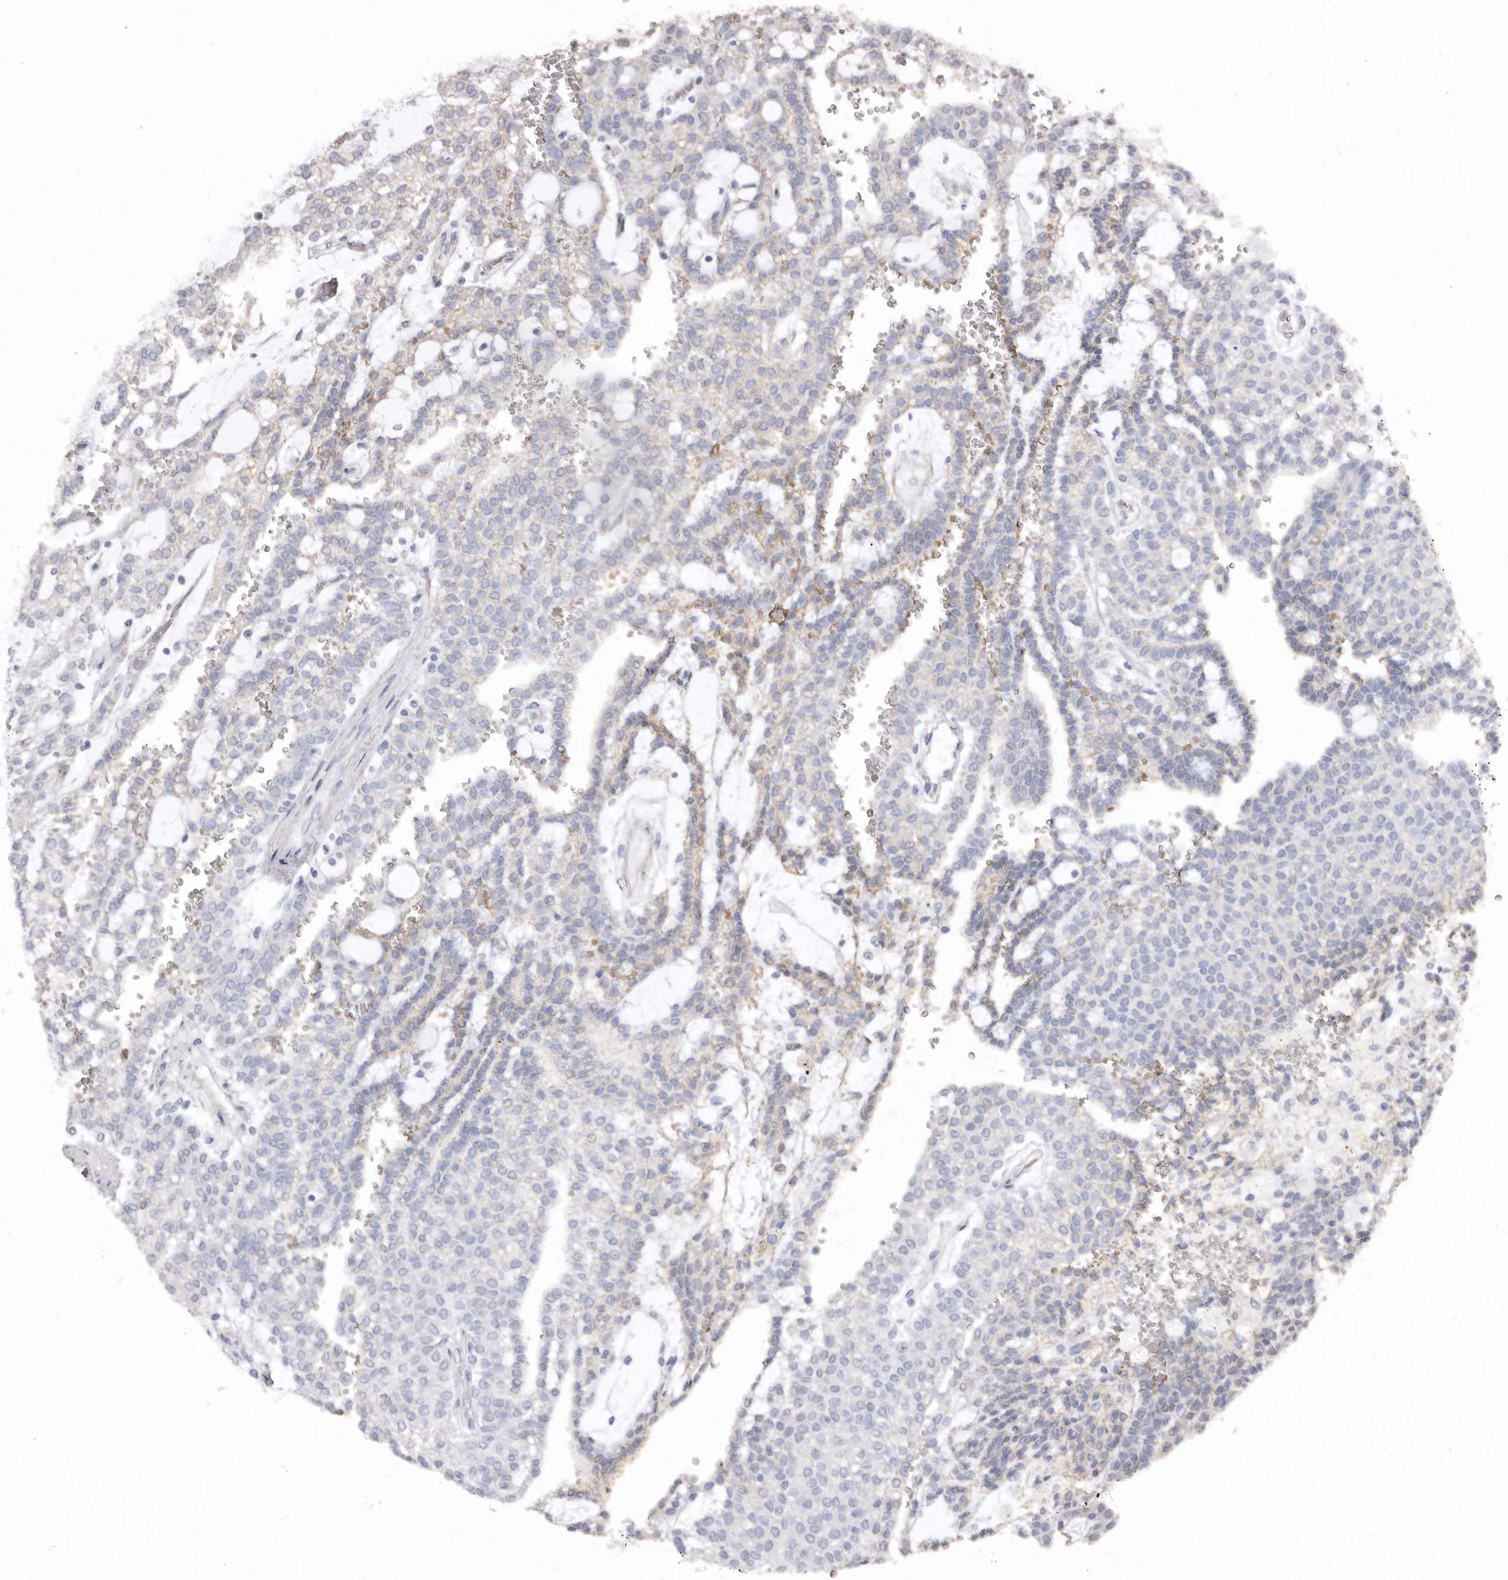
{"staining": {"intensity": "negative", "quantity": "none", "location": "none"}, "tissue": "renal cancer", "cell_type": "Tumor cells", "image_type": "cancer", "snomed": [{"axis": "morphology", "description": "Adenocarcinoma, NOS"}, {"axis": "topography", "description": "Kidney"}], "caption": "The IHC histopathology image has no significant expression in tumor cells of renal cancer tissue.", "gene": "COQ8B", "patient": {"sex": "male", "age": 63}}